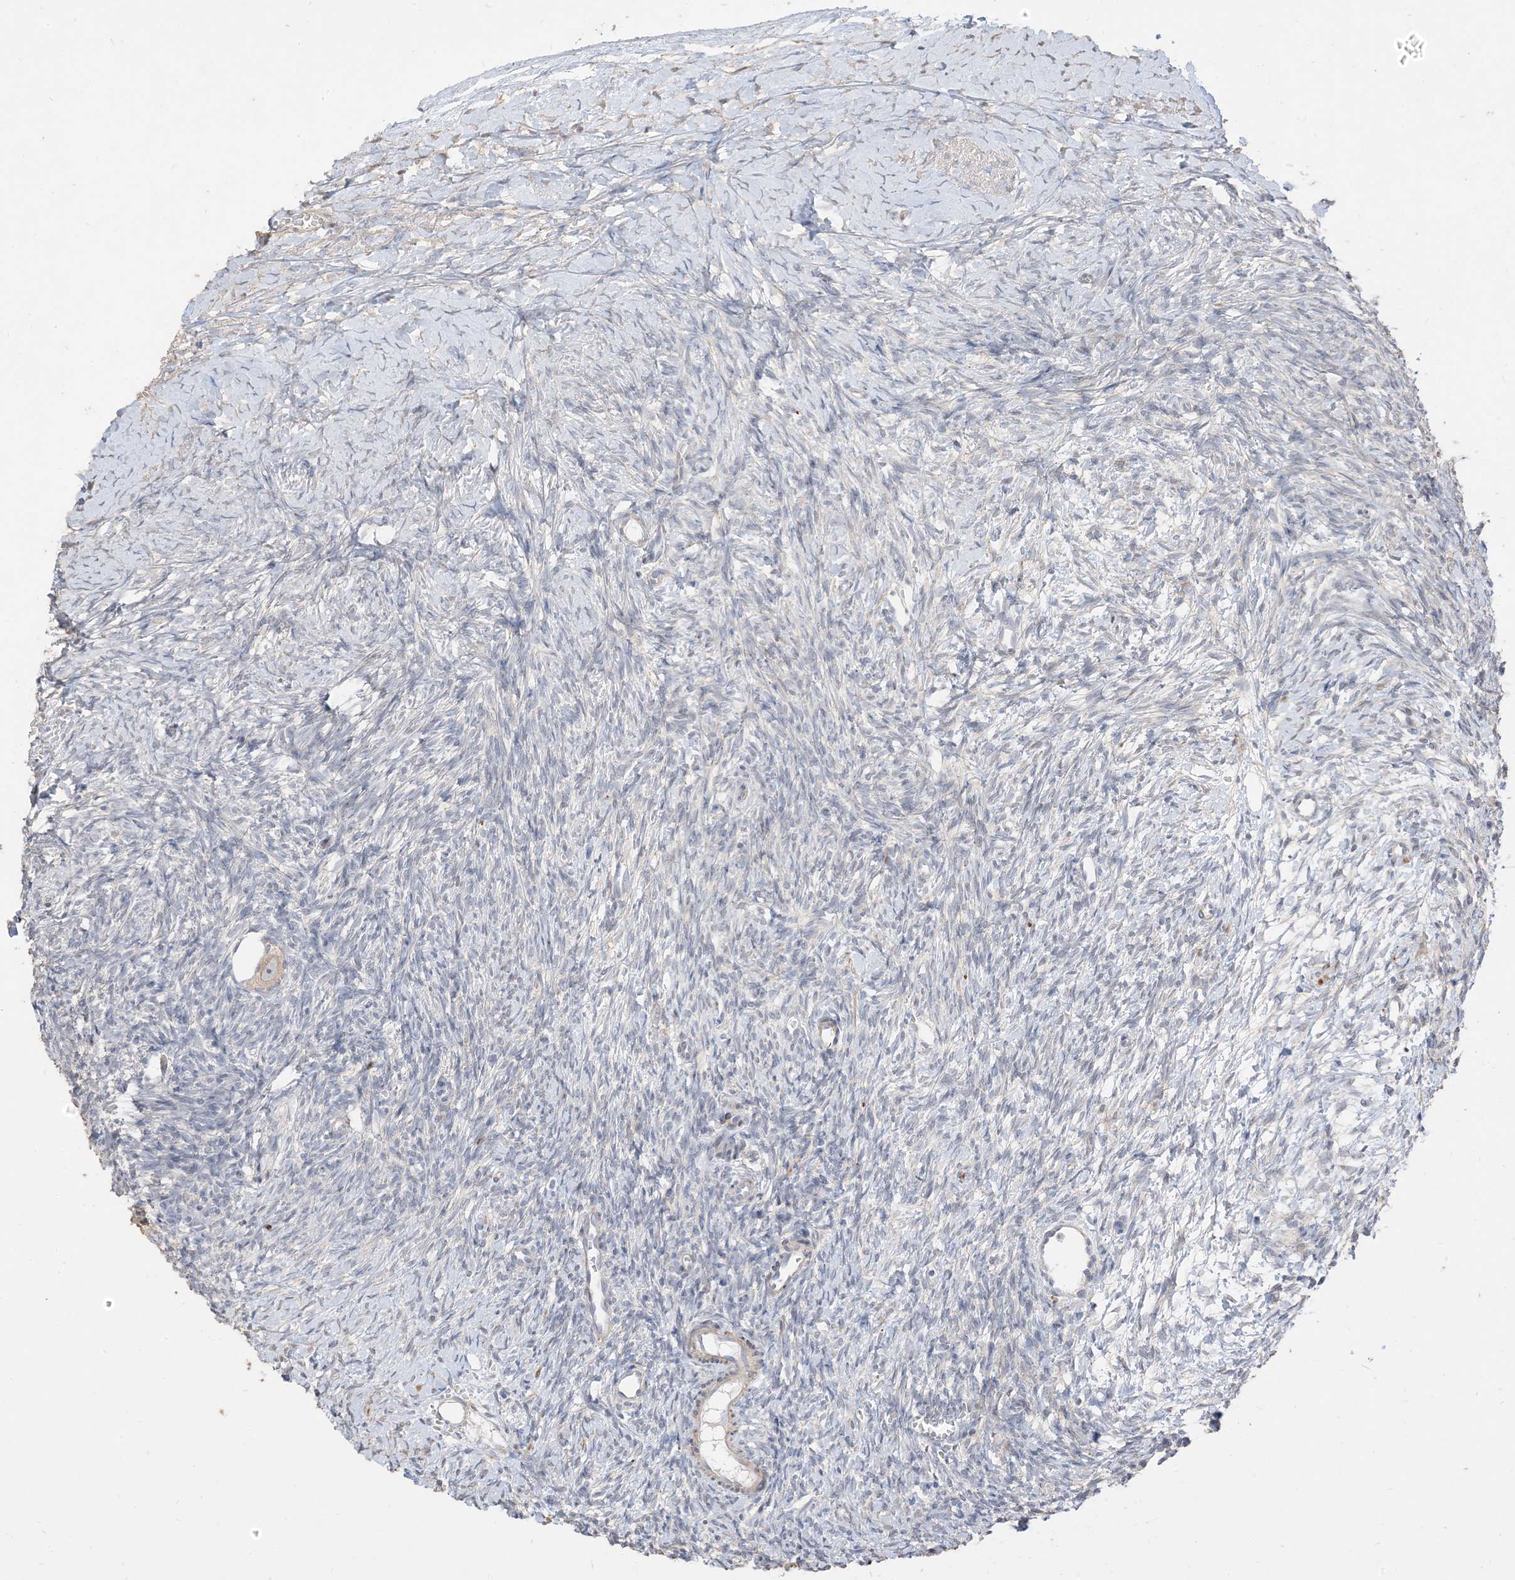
{"staining": {"intensity": "negative", "quantity": "none", "location": "none"}, "tissue": "ovary", "cell_type": "Follicle cells", "image_type": "normal", "snomed": [{"axis": "morphology", "description": "Normal tissue, NOS"}, {"axis": "morphology", "description": "Developmental malformation"}, {"axis": "topography", "description": "Ovary"}], "caption": "An immunohistochemistry image of unremarkable ovary is shown. There is no staining in follicle cells of ovary.", "gene": "RNF175", "patient": {"sex": "female", "age": 39}}